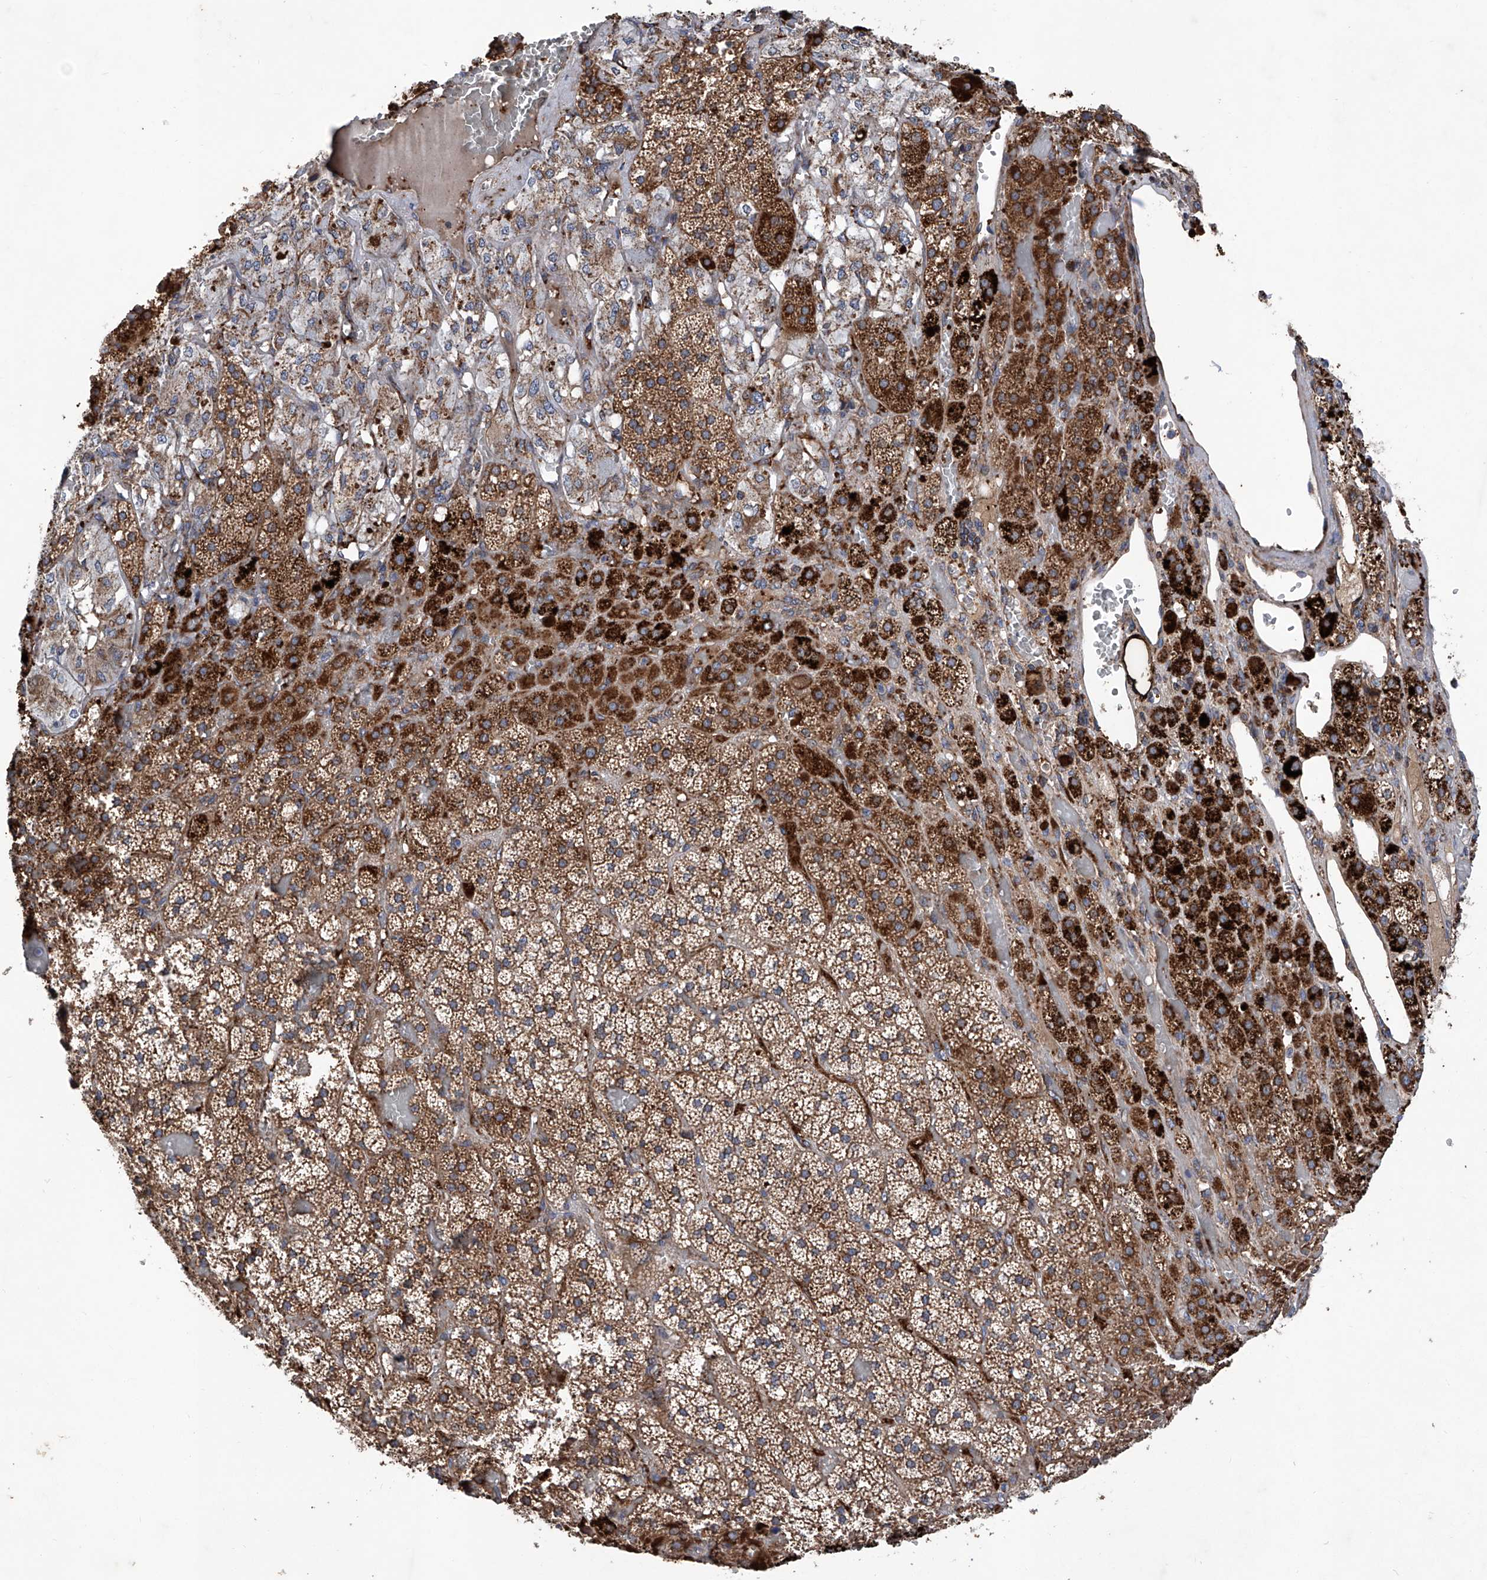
{"staining": {"intensity": "strong", "quantity": ">75%", "location": "cytoplasmic/membranous"}, "tissue": "adrenal gland", "cell_type": "Glandular cells", "image_type": "normal", "snomed": [{"axis": "morphology", "description": "Normal tissue, NOS"}, {"axis": "topography", "description": "Adrenal gland"}], "caption": "This is a micrograph of immunohistochemistry (IHC) staining of benign adrenal gland, which shows strong positivity in the cytoplasmic/membranous of glandular cells.", "gene": "ASCC3", "patient": {"sex": "female", "age": 59}}